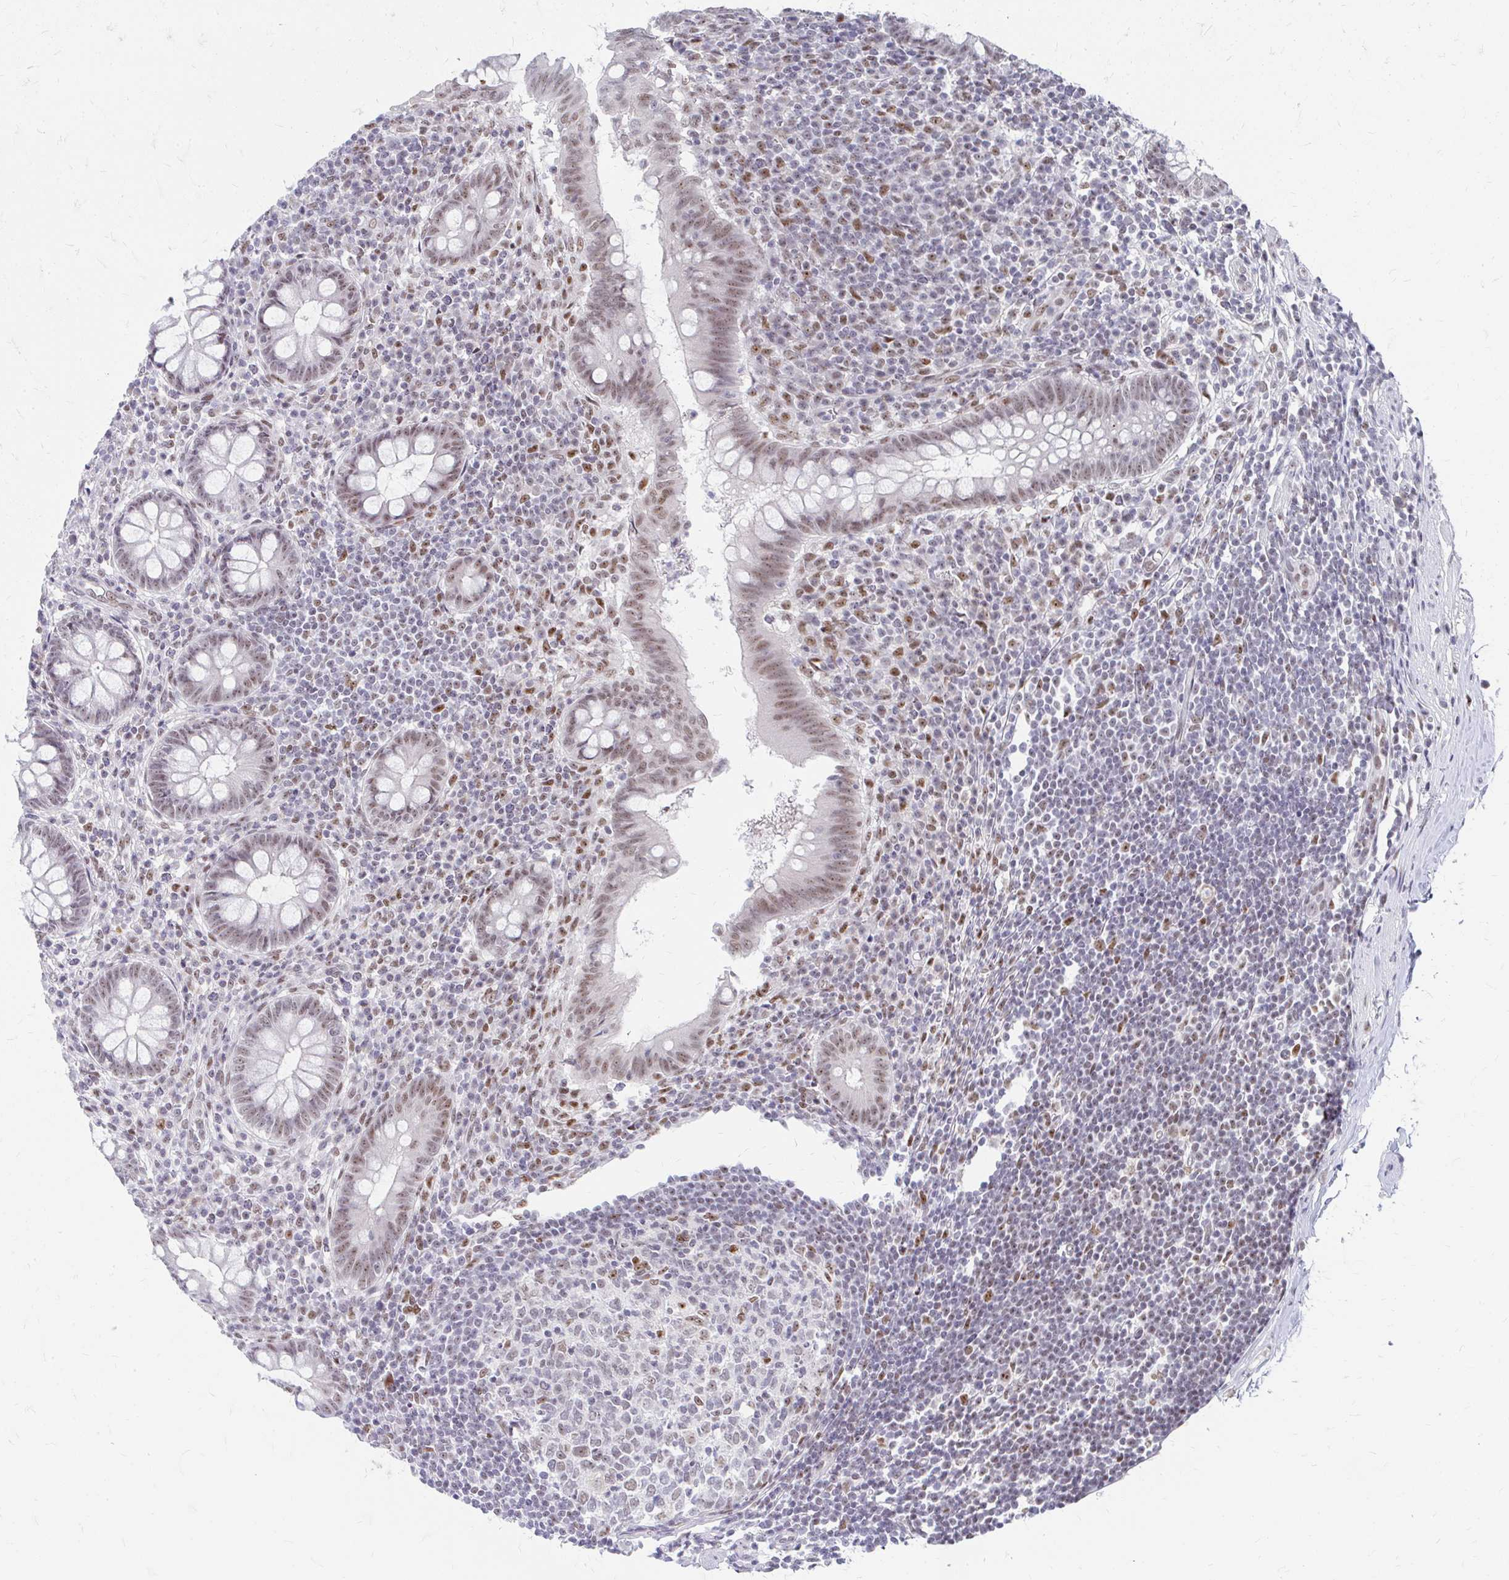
{"staining": {"intensity": "moderate", "quantity": "<25%", "location": "nuclear"}, "tissue": "appendix", "cell_type": "Glandular cells", "image_type": "normal", "snomed": [{"axis": "morphology", "description": "Normal tissue, NOS"}, {"axis": "topography", "description": "Appendix"}], "caption": "Brown immunohistochemical staining in benign appendix exhibits moderate nuclear staining in approximately <25% of glandular cells. The staining was performed using DAB (3,3'-diaminobenzidine), with brown indicating positive protein expression. Nuclei are stained blue with hematoxylin.", "gene": "GTF2H1", "patient": {"sex": "female", "age": 56}}